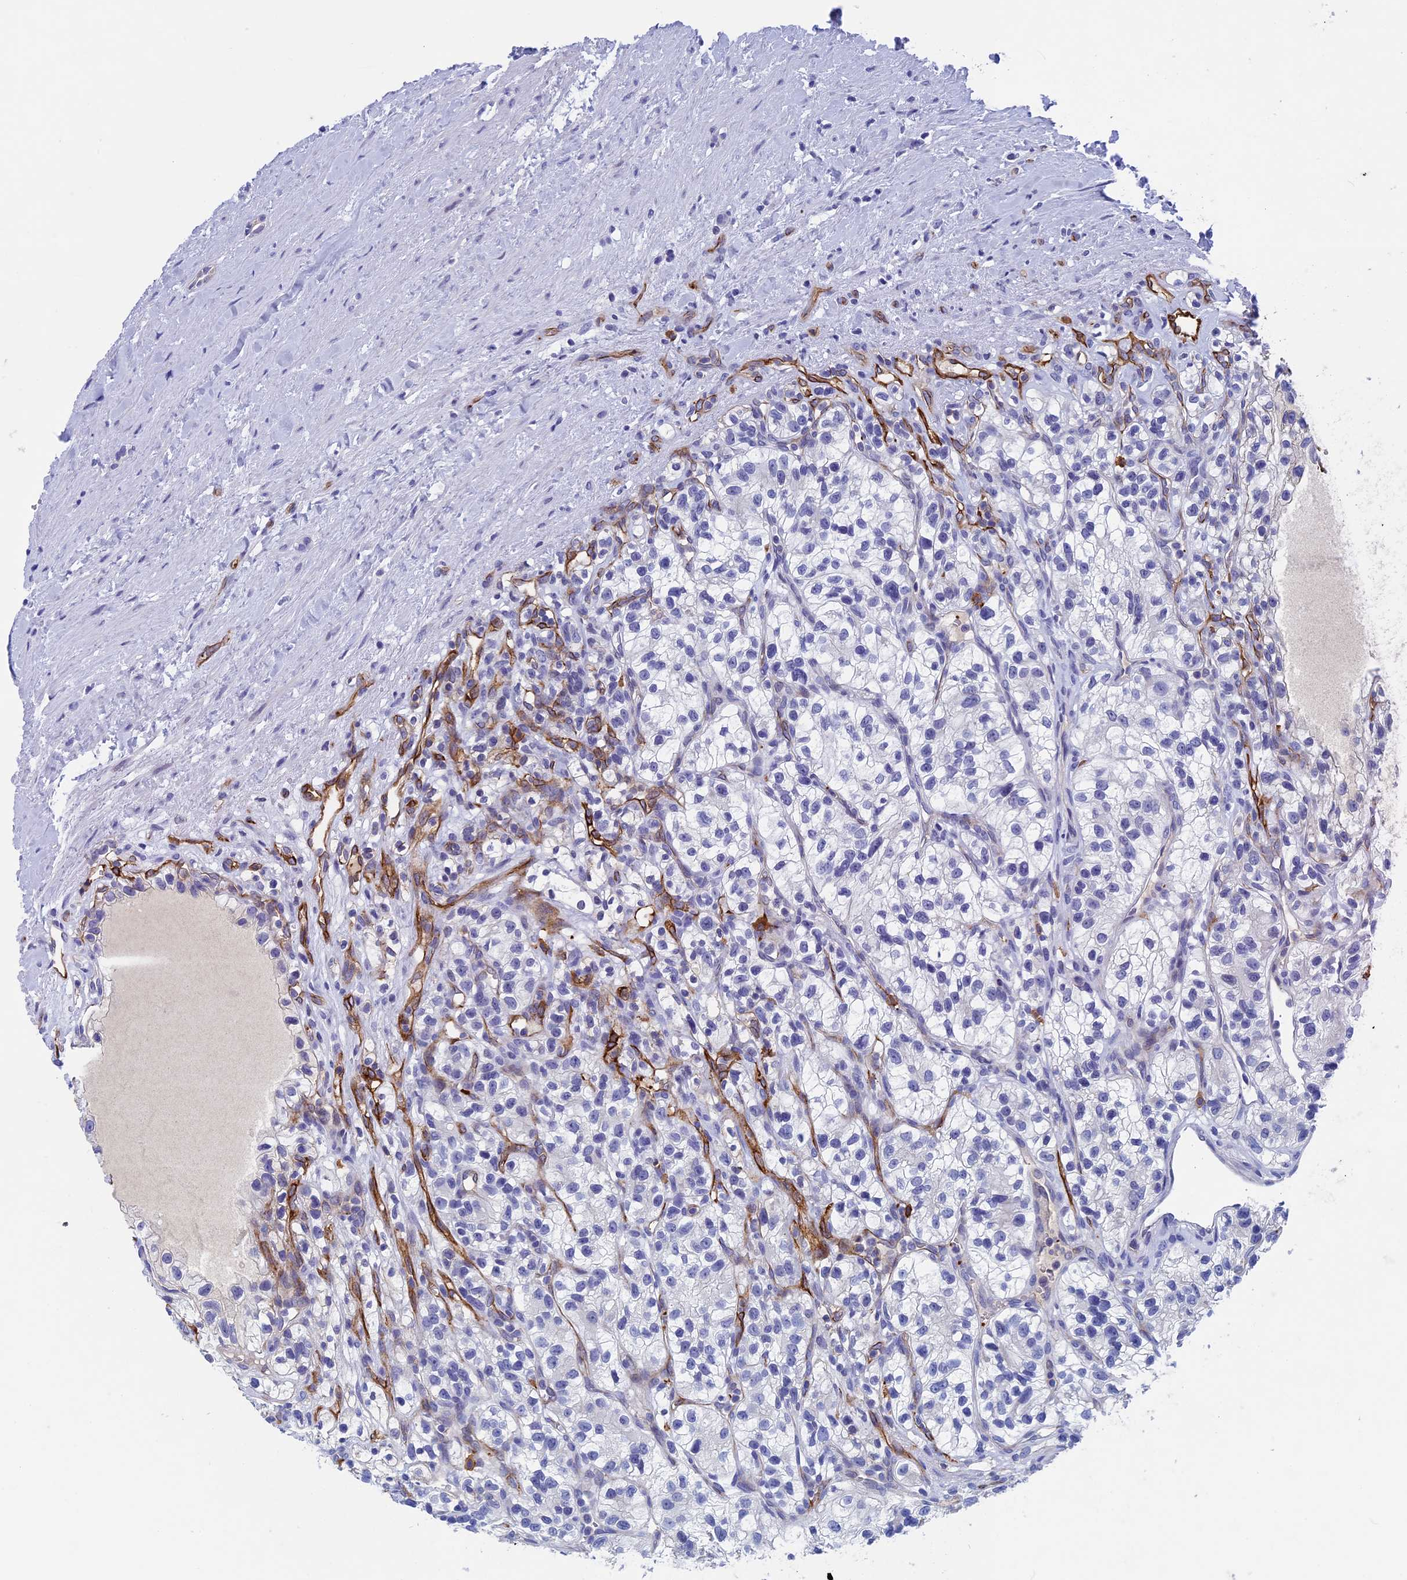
{"staining": {"intensity": "negative", "quantity": "none", "location": "none"}, "tissue": "renal cancer", "cell_type": "Tumor cells", "image_type": "cancer", "snomed": [{"axis": "morphology", "description": "Adenocarcinoma, NOS"}, {"axis": "topography", "description": "Kidney"}], "caption": "A high-resolution micrograph shows immunohistochemistry staining of renal adenocarcinoma, which reveals no significant expression in tumor cells.", "gene": "INSYN1", "patient": {"sex": "female", "age": 57}}